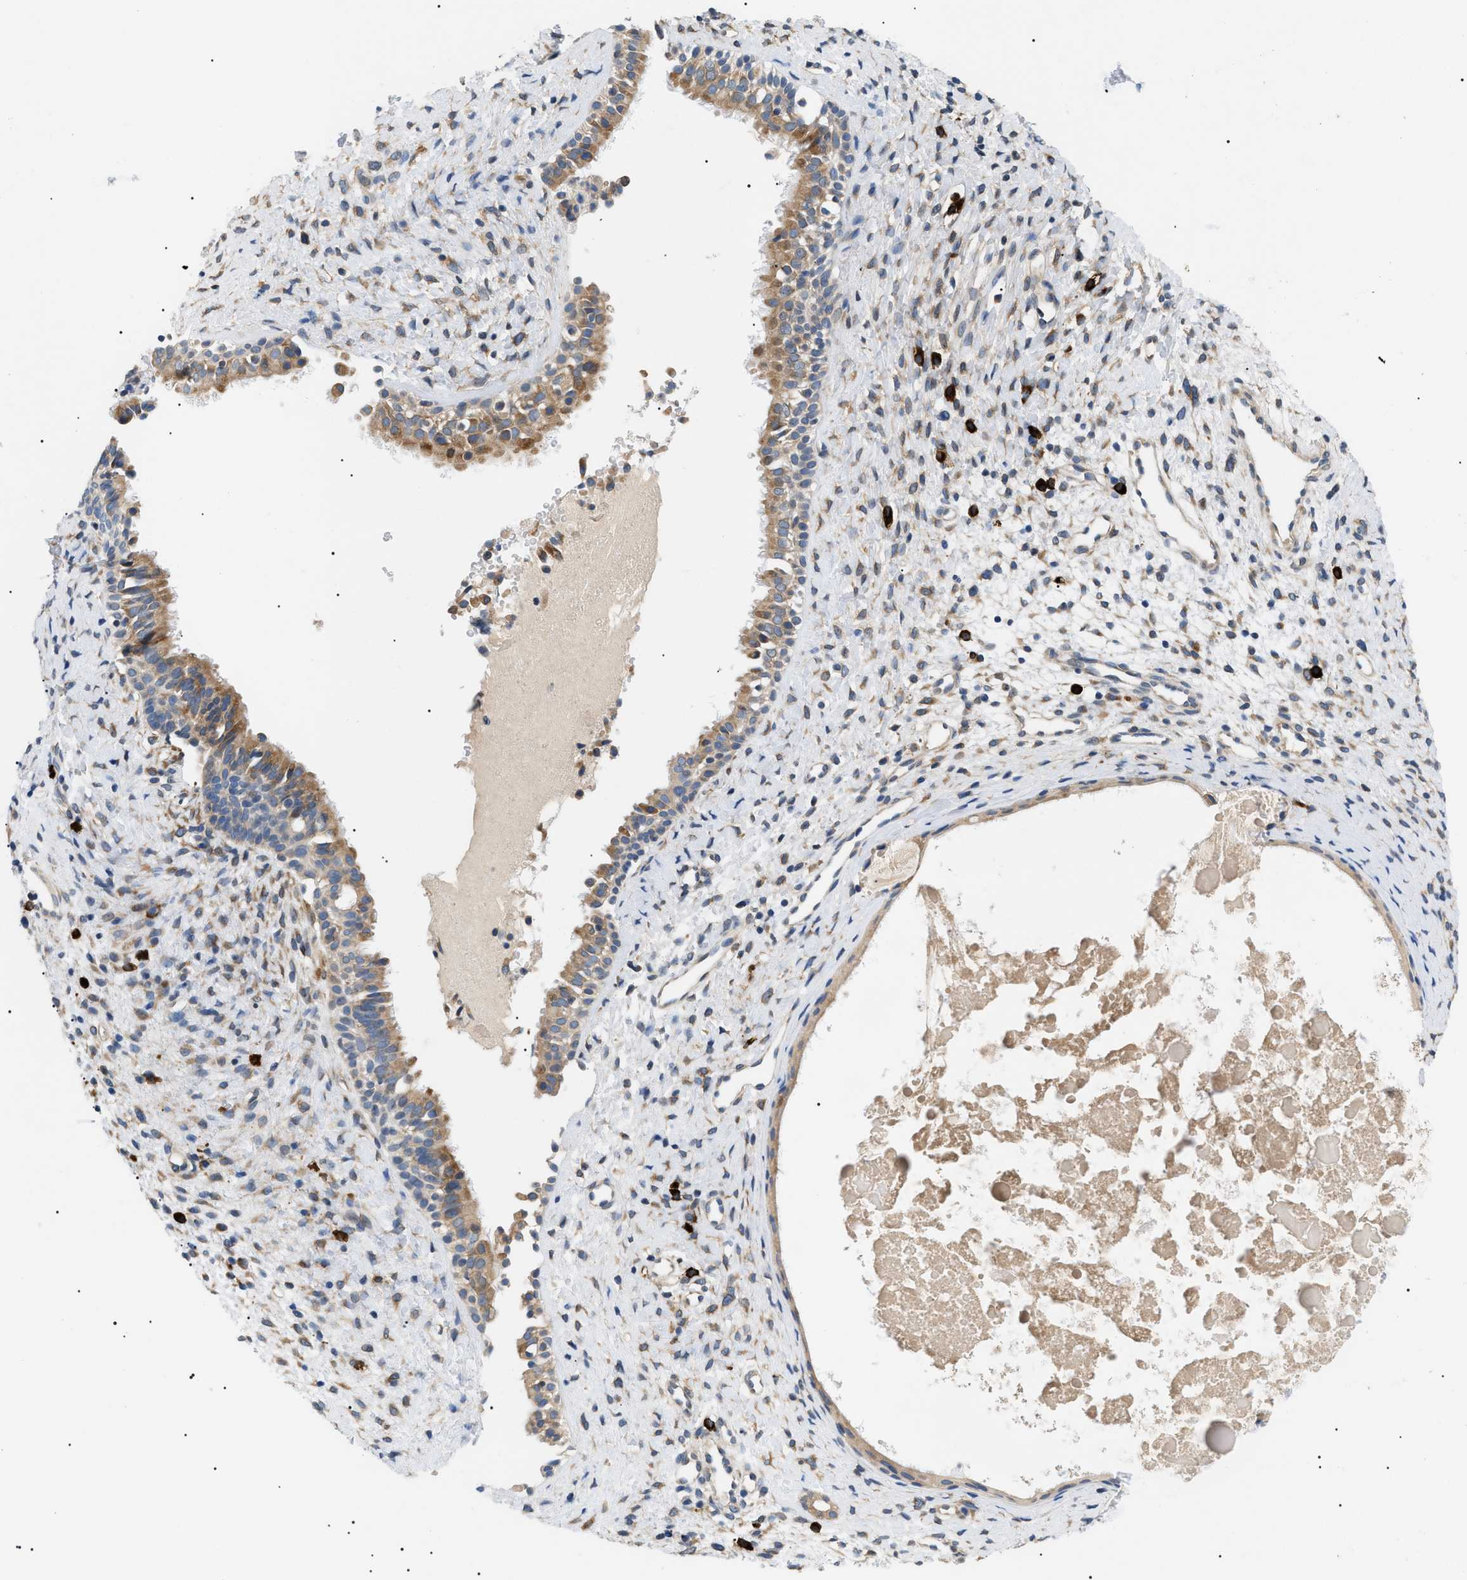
{"staining": {"intensity": "moderate", "quantity": ">75%", "location": "cytoplasmic/membranous"}, "tissue": "nasopharynx", "cell_type": "Respiratory epithelial cells", "image_type": "normal", "snomed": [{"axis": "morphology", "description": "Normal tissue, NOS"}, {"axis": "topography", "description": "Nasopharynx"}], "caption": "About >75% of respiratory epithelial cells in unremarkable nasopharynx reveal moderate cytoplasmic/membranous protein staining as visualized by brown immunohistochemical staining.", "gene": "DERL1", "patient": {"sex": "male", "age": 22}}